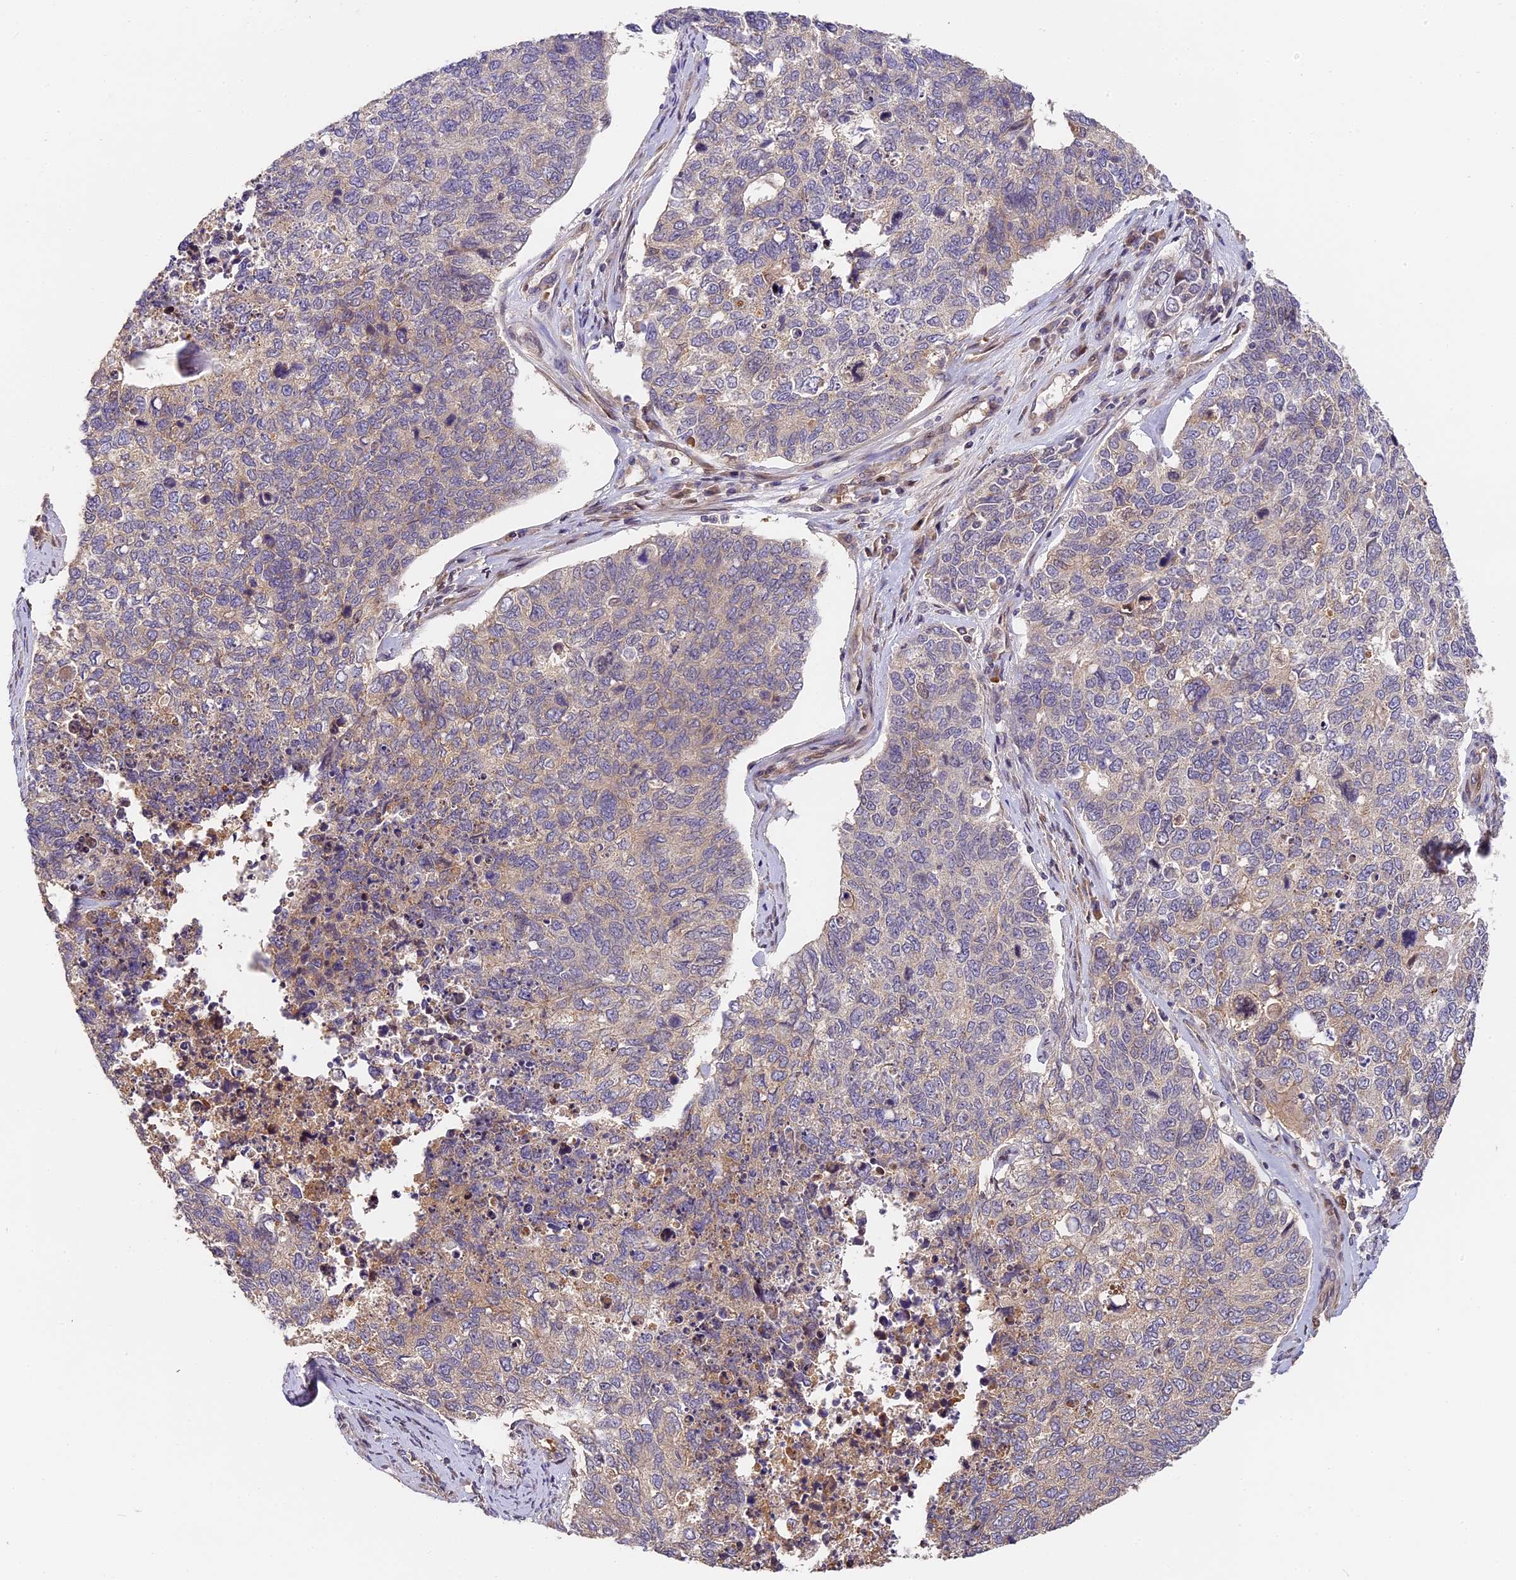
{"staining": {"intensity": "negative", "quantity": "none", "location": "none"}, "tissue": "cervical cancer", "cell_type": "Tumor cells", "image_type": "cancer", "snomed": [{"axis": "morphology", "description": "Squamous cell carcinoma, NOS"}, {"axis": "topography", "description": "Cervix"}], "caption": "Tumor cells are negative for protein expression in human cervical squamous cell carcinoma. Nuclei are stained in blue.", "gene": "ARHGAP17", "patient": {"sex": "female", "age": 63}}